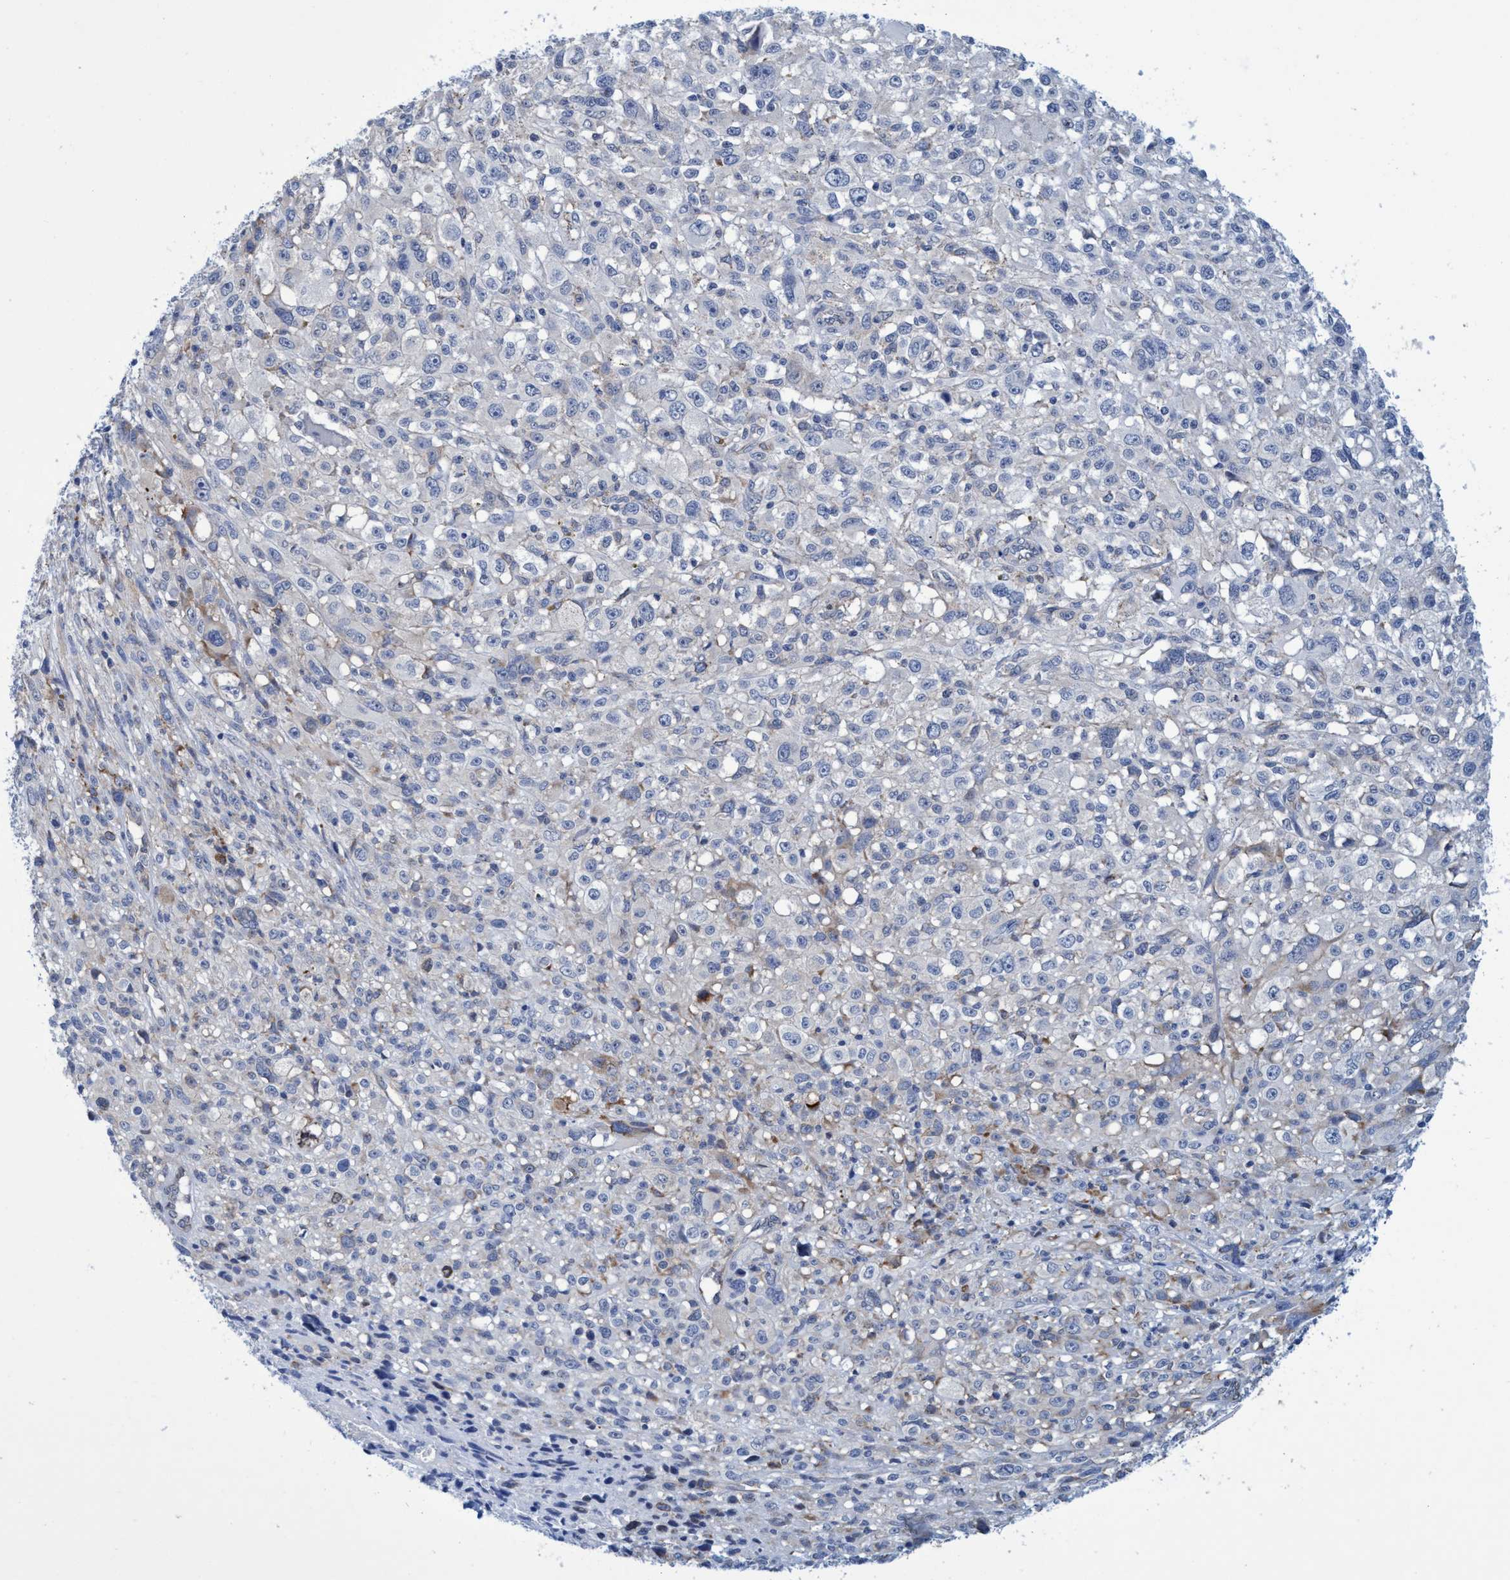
{"staining": {"intensity": "weak", "quantity": "<25%", "location": "cytoplasmic/membranous"}, "tissue": "melanoma", "cell_type": "Tumor cells", "image_type": "cancer", "snomed": [{"axis": "morphology", "description": "Malignant melanoma, NOS"}, {"axis": "topography", "description": "Skin"}], "caption": "Tumor cells show no significant staining in melanoma. (DAB immunohistochemistry (IHC) with hematoxylin counter stain).", "gene": "R3HCC1", "patient": {"sex": "female", "age": 55}}